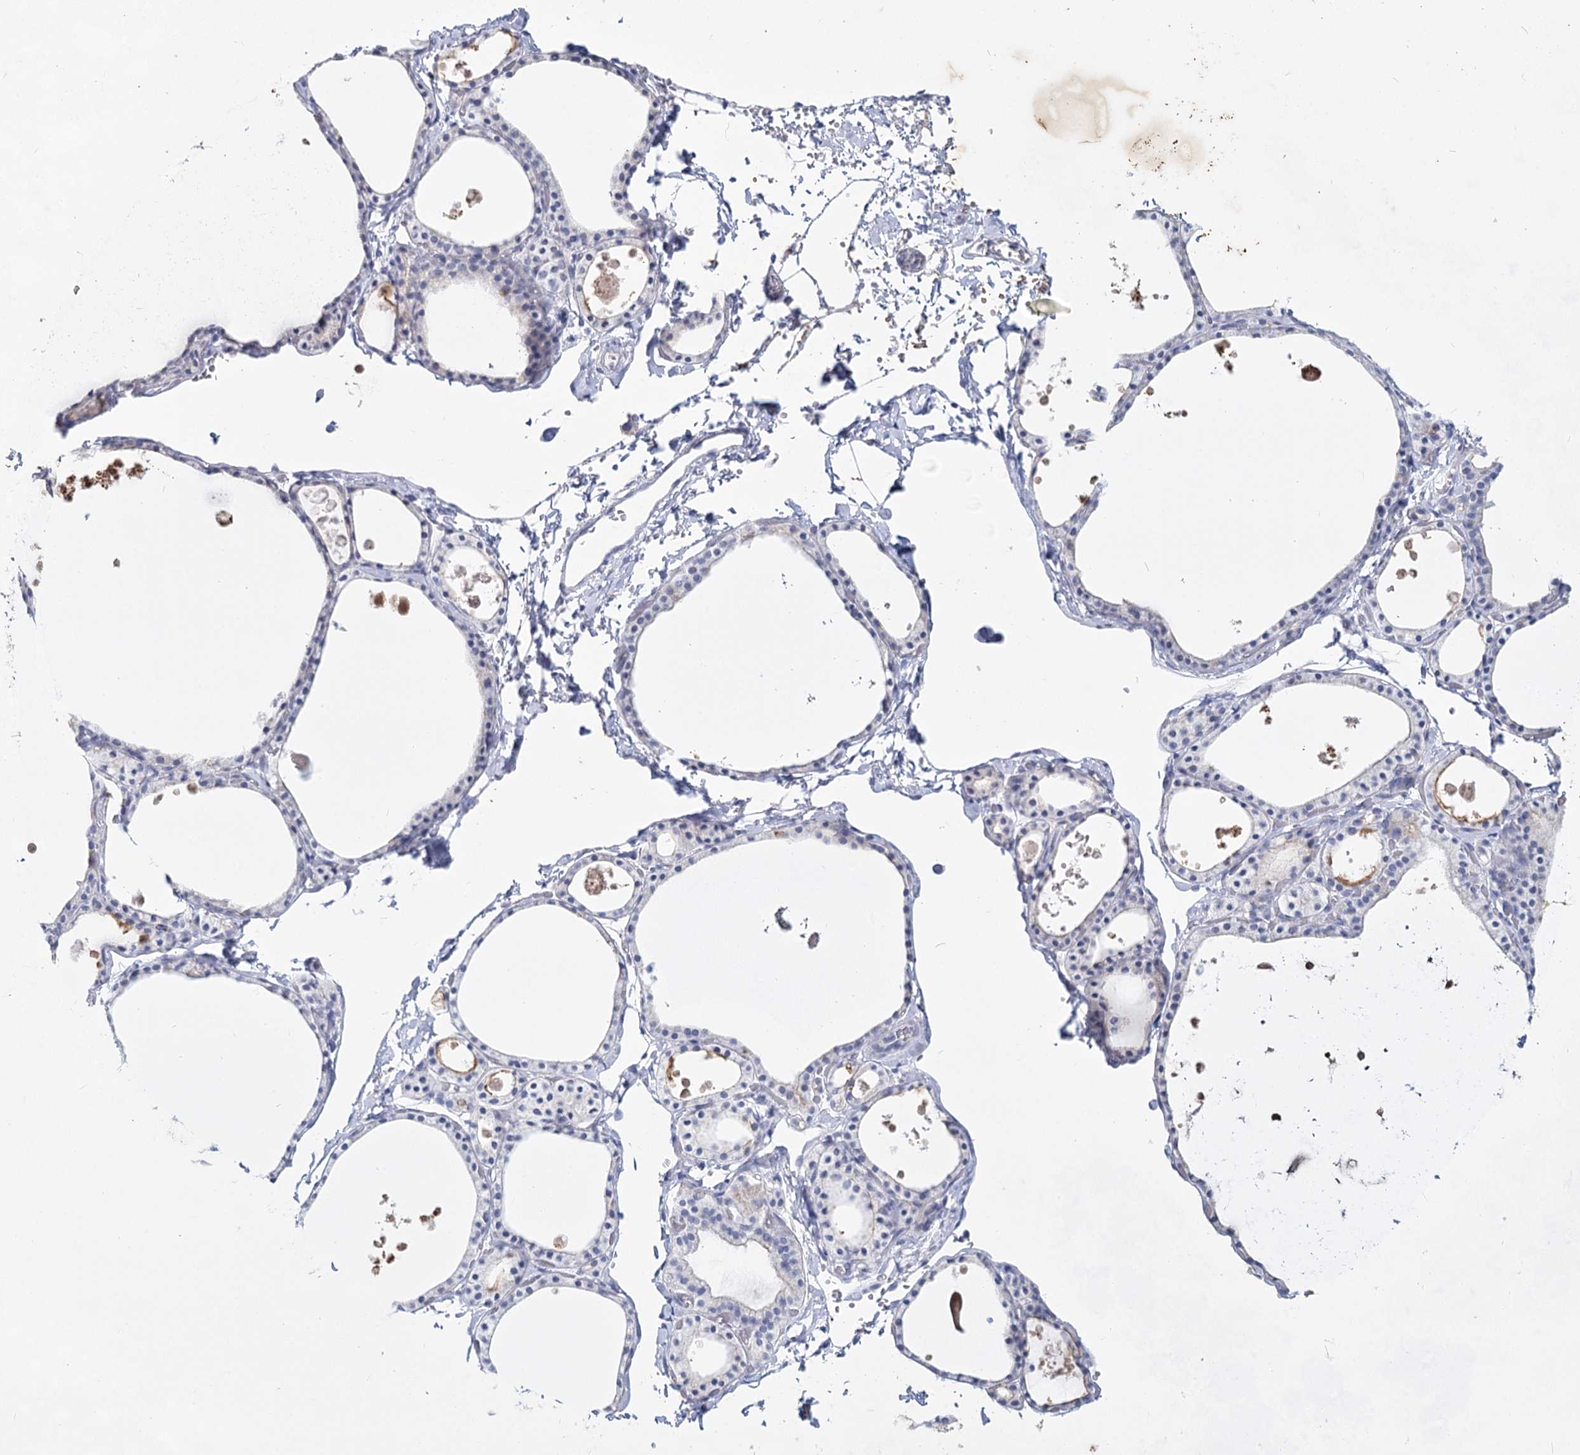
{"staining": {"intensity": "negative", "quantity": "none", "location": "none"}, "tissue": "thyroid gland", "cell_type": "Glandular cells", "image_type": "normal", "snomed": [{"axis": "morphology", "description": "Normal tissue, NOS"}, {"axis": "topography", "description": "Thyroid gland"}], "caption": "There is no significant staining in glandular cells of thyroid gland. (Immunohistochemistry, brightfield microscopy, high magnification).", "gene": "CCDC73", "patient": {"sex": "male", "age": 56}}